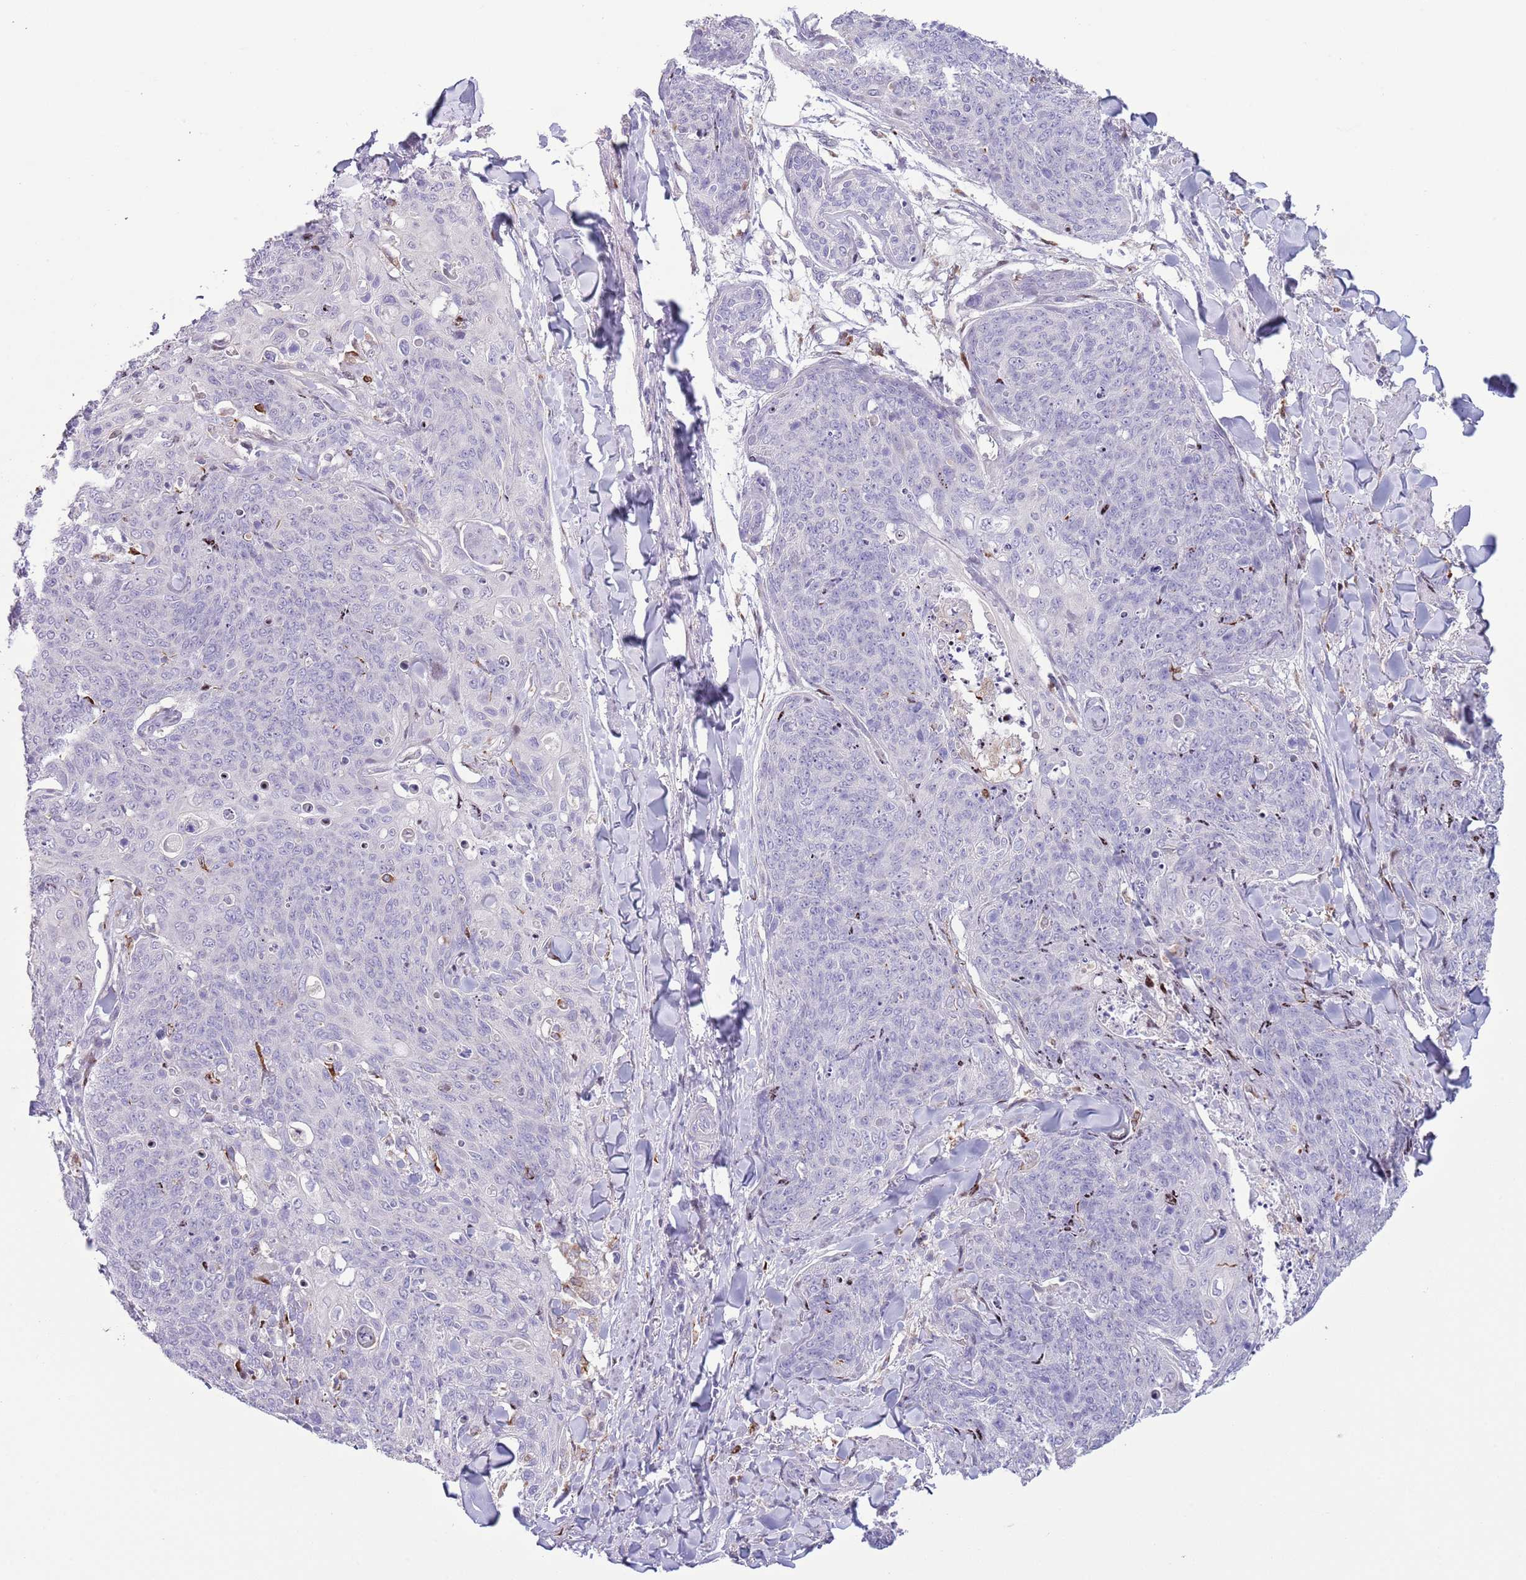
{"staining": {"intensity": "negative", "quantity": "none", "location": "none"}, "tissue": "skin cancer", "cell_type": "Tumor cells", "image_type": "cancer", "snomed": [{"axis": "morphology", "description": "Squamous cell carcinoma, NOS"}, {"axis": "topography", "description": "Skin"}, {"axis": "topography", "description": "Vulva"}], "caption": "The photomicrograph shows no significant expression in tumor cells of skin cancer (squamous cell carcinoma).", "gene": "ANO8", "patient": {"sex": "female", "age": 85}}